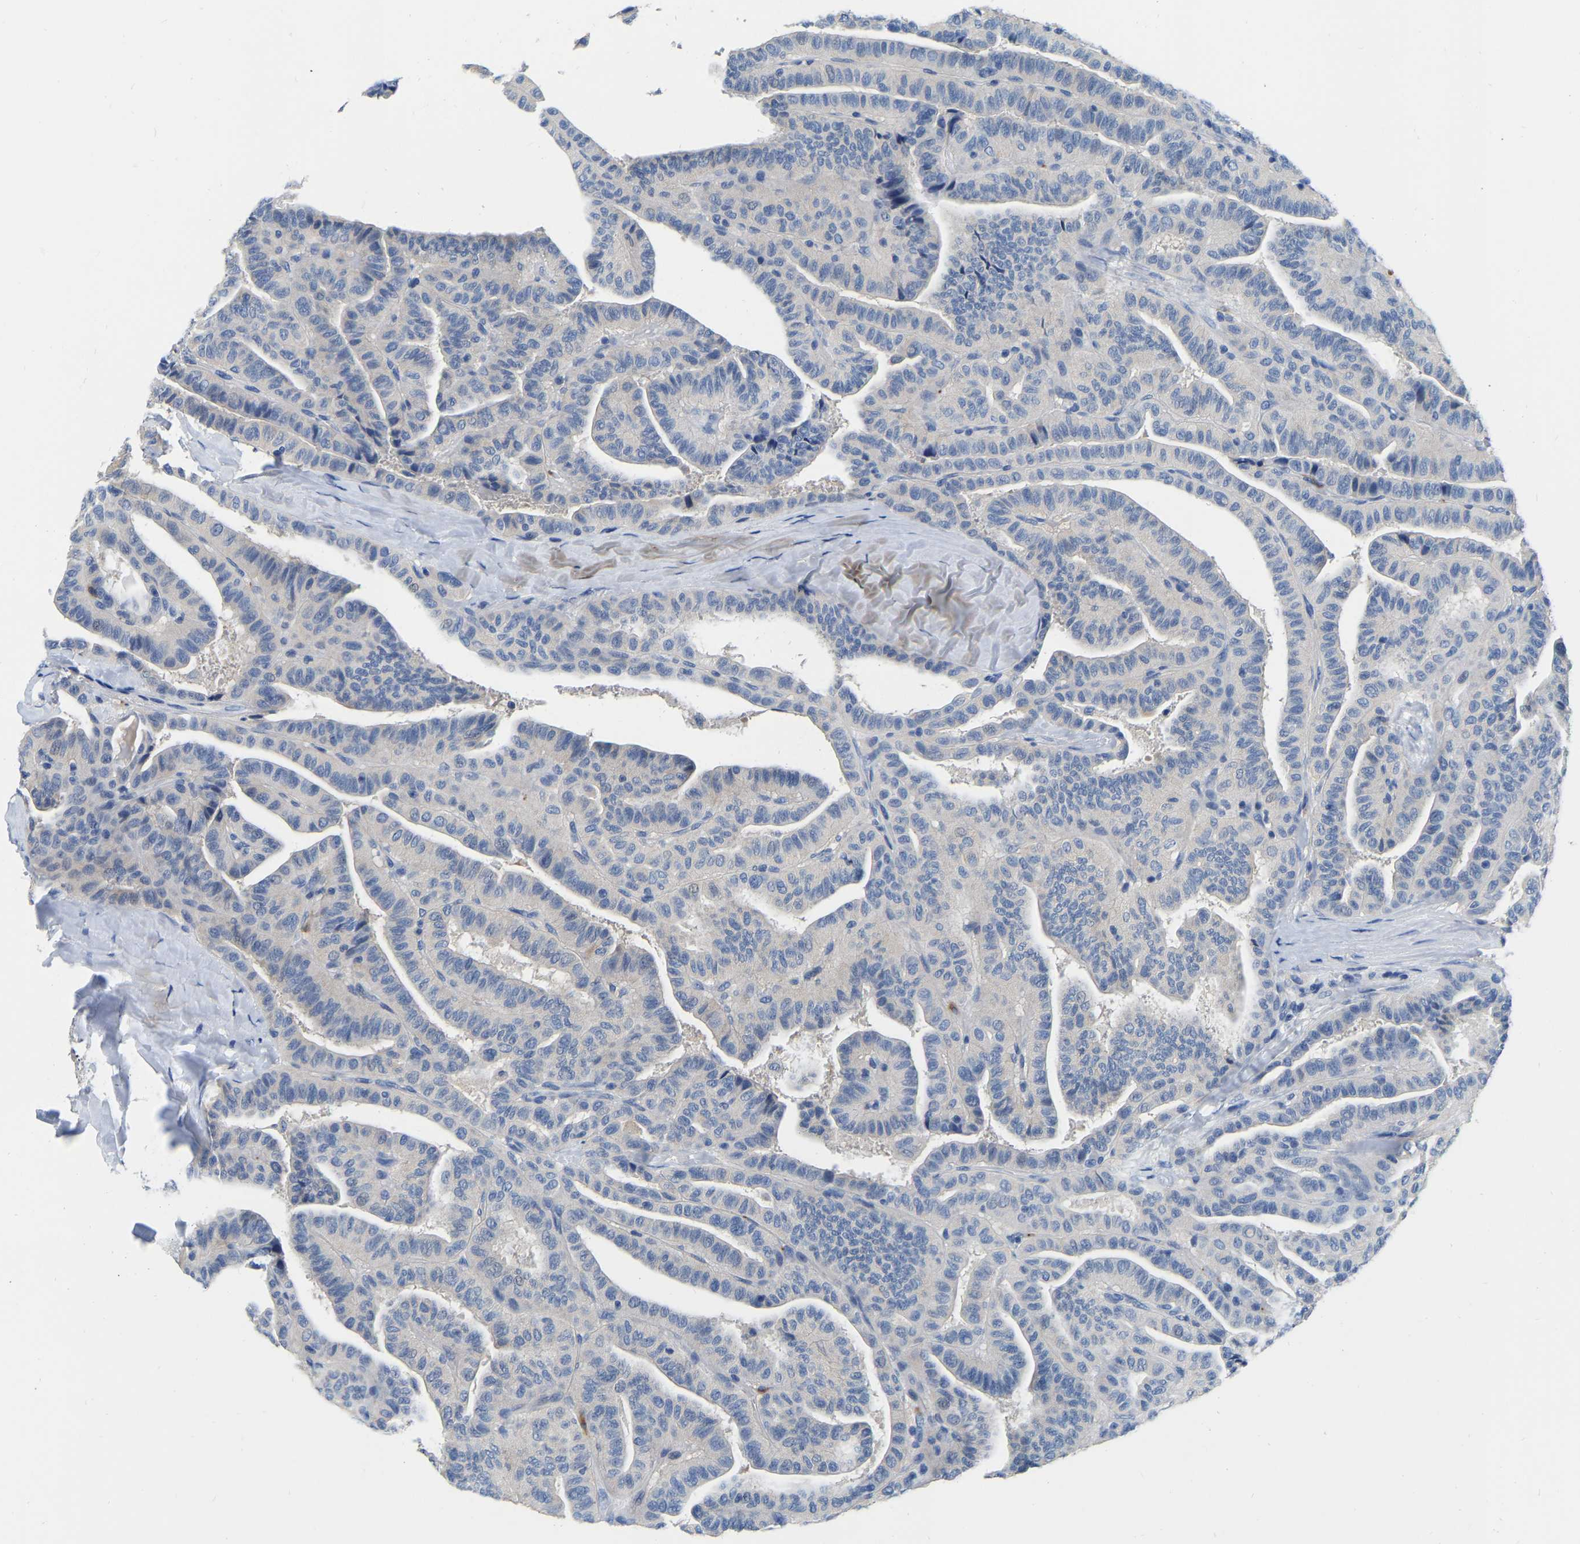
{"staining": {"intensity": "negative", "quantity": "none", "location": "none"}, "tissue": "thyroid cancer", "cell_type": "Tumor cells", "image_type": "cancer", "snomed": [{"axis": "morphology", "description": "Papillary adenocarcinoma, NOS"}, {"axis": "topography", "description": "Thyroid gland"}], "caption": "Thyroid cancer stained for a protein using IHC shows no expression tumor cells.", "gene": "RAB27B", "patient": {"sex": "male", "age": 77}}